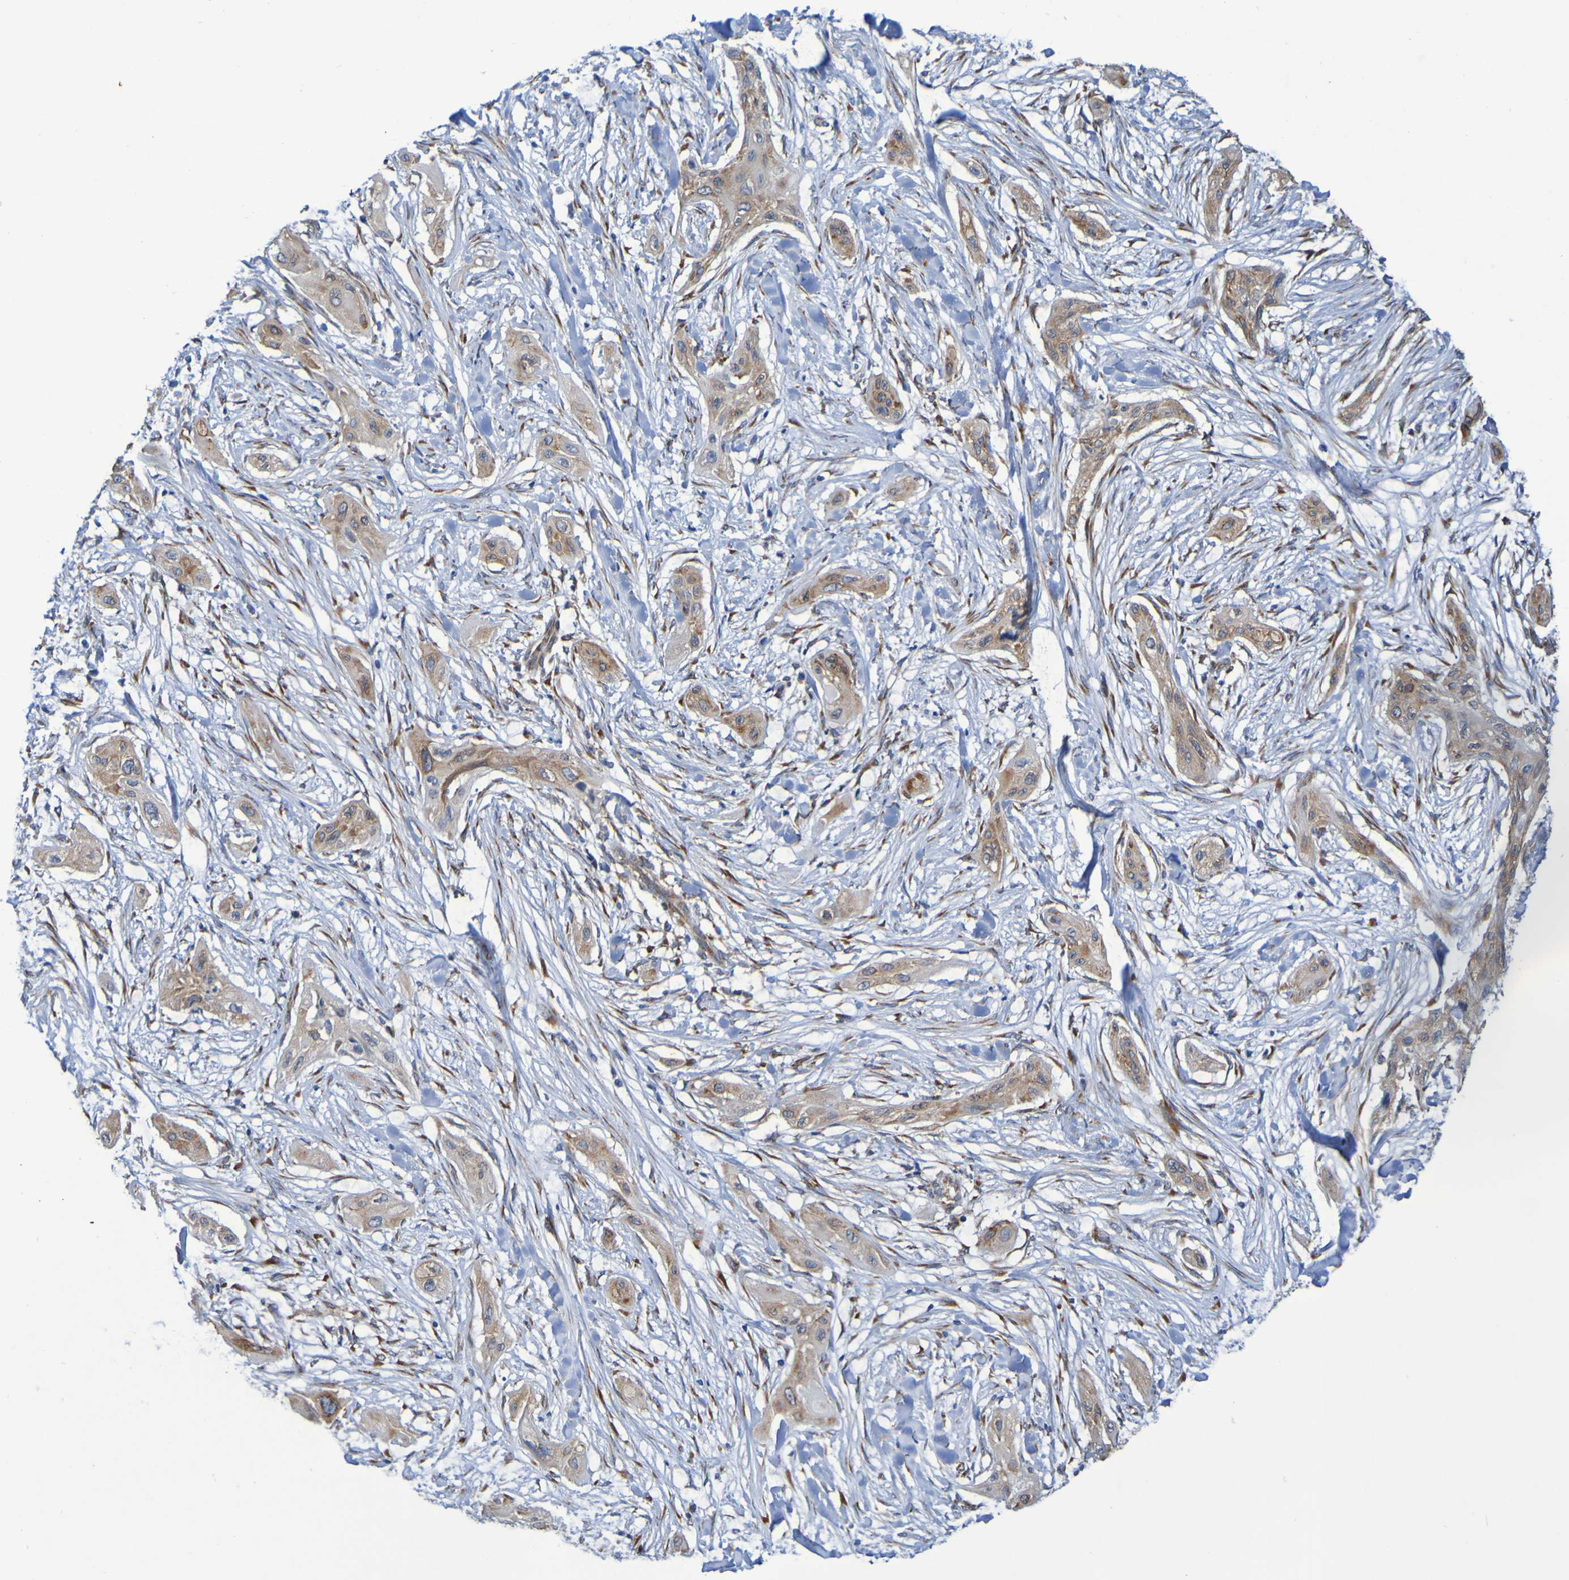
{"staining": {"intensity": "weak", "quantity": ">75%", "location": "cytoplasmic/membranous"}, "tissue": "lung cancer", "cell_type": "Tumor cells", "image_type": "cancer", "snomed": [{"axis": "morphology", "description": "Squamous cell carcinoma, NOS"}, {"axis": "topography", "description": "Lung"}], "caption": "A high-resolution image shows IHC staining of squamous cell carcinoma (lung), which demonstrates weak cytoplasmic/membranous positivity in about >75% of tumor cells.", "gene": "FKBP3", "patient": {"sex": "female", "age": 47}}